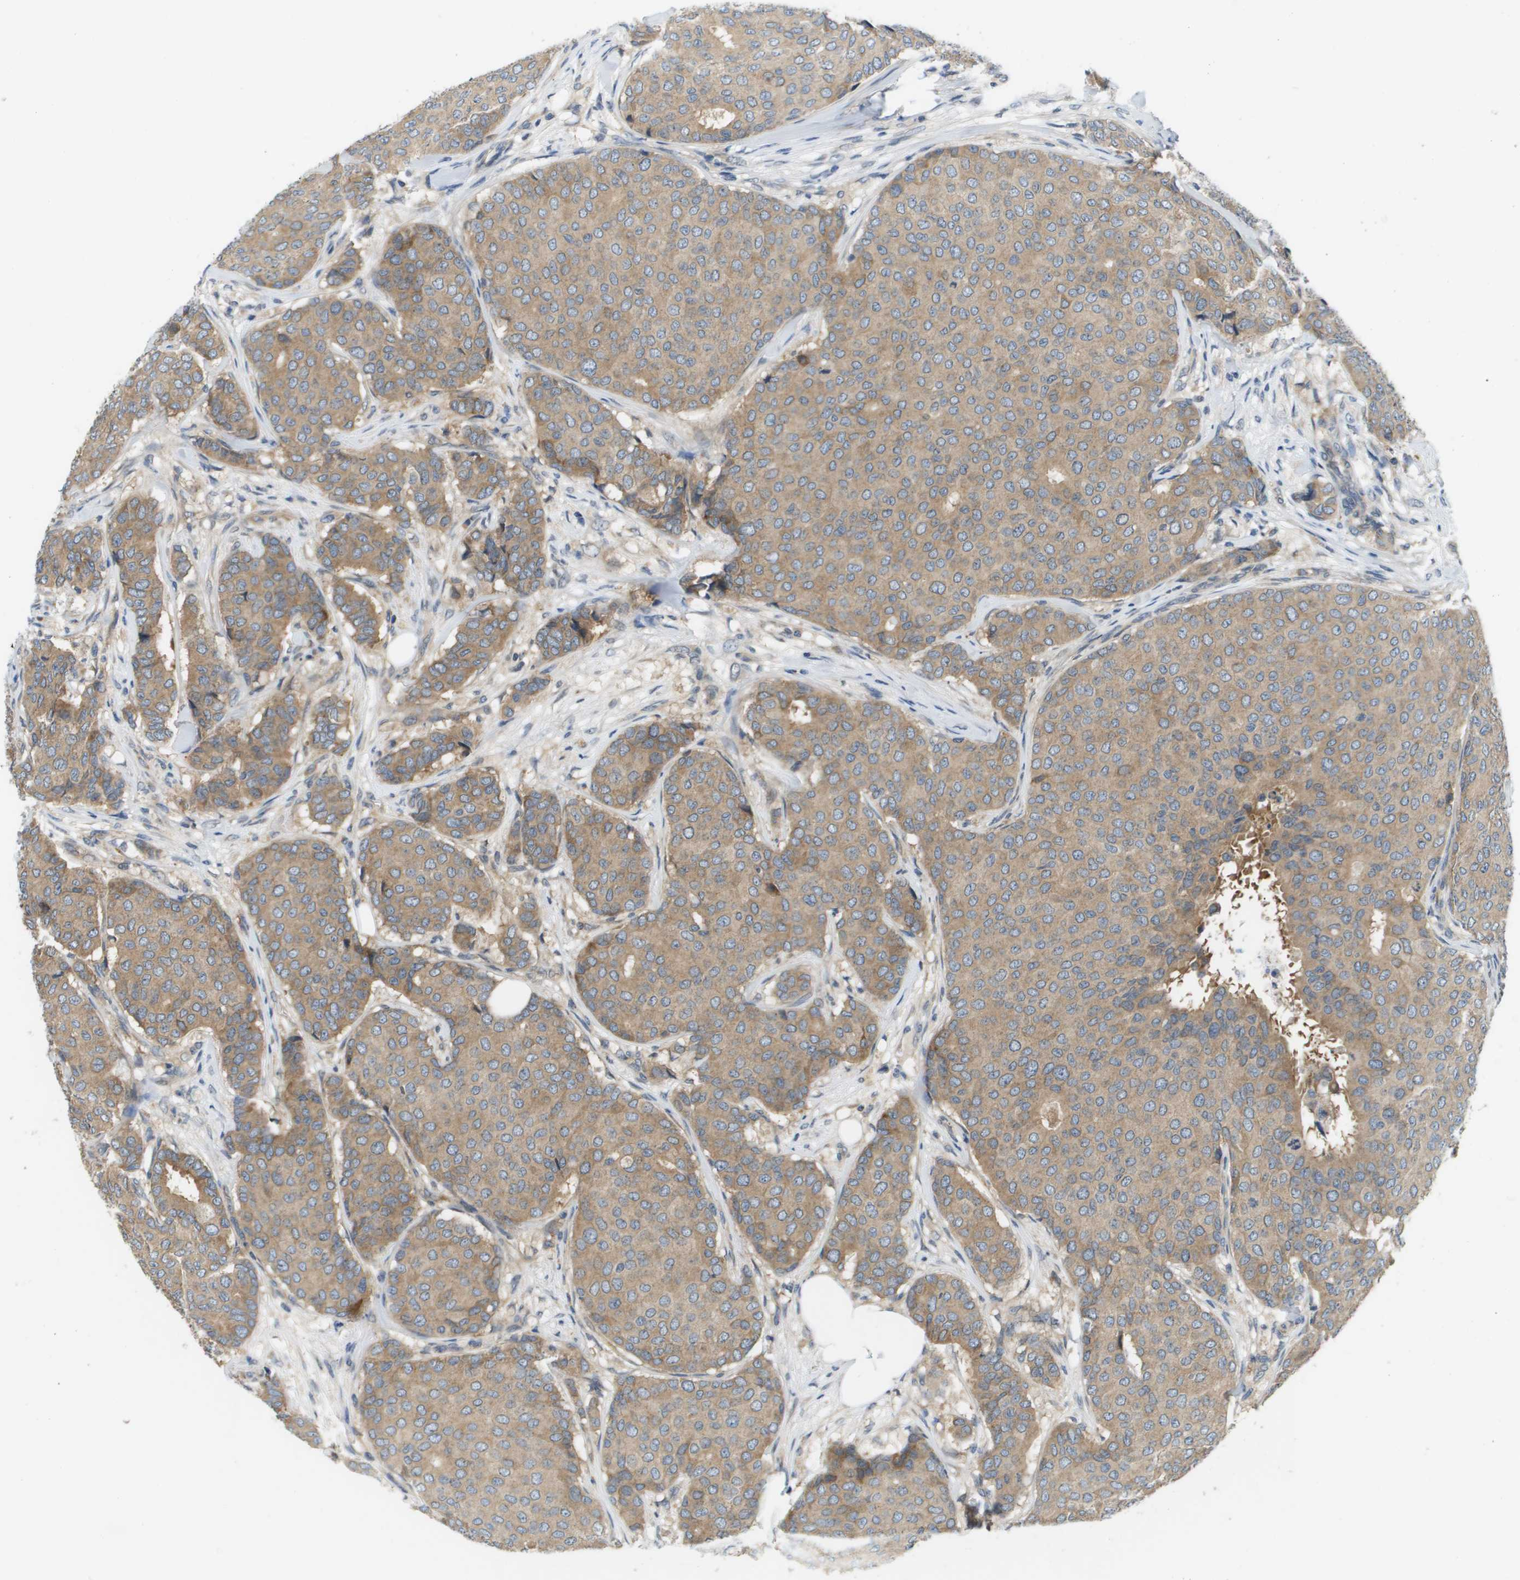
{"staining": {"intensity": "weak", "quantity": ">75%", "location": "cytoplasmic/membranous"}, "tissue": "breast cancer", "cell_type": "Tumor cells", "image_type": "cancer", "snomed": [{"axis": "morphology", "description": "Duct carcinoma"}, {"axis": "topography", "description": "Breast"}], "caption": "Approximately >75% of tumor cells in human breast invasive ductal carcinoma demonstrate weak cytoplasmic/membranous protein positivity as visualized by brown immunohistochemical staining.", "gene": "SLC25A20", "patient": {"sex": "female", "age": 75}}